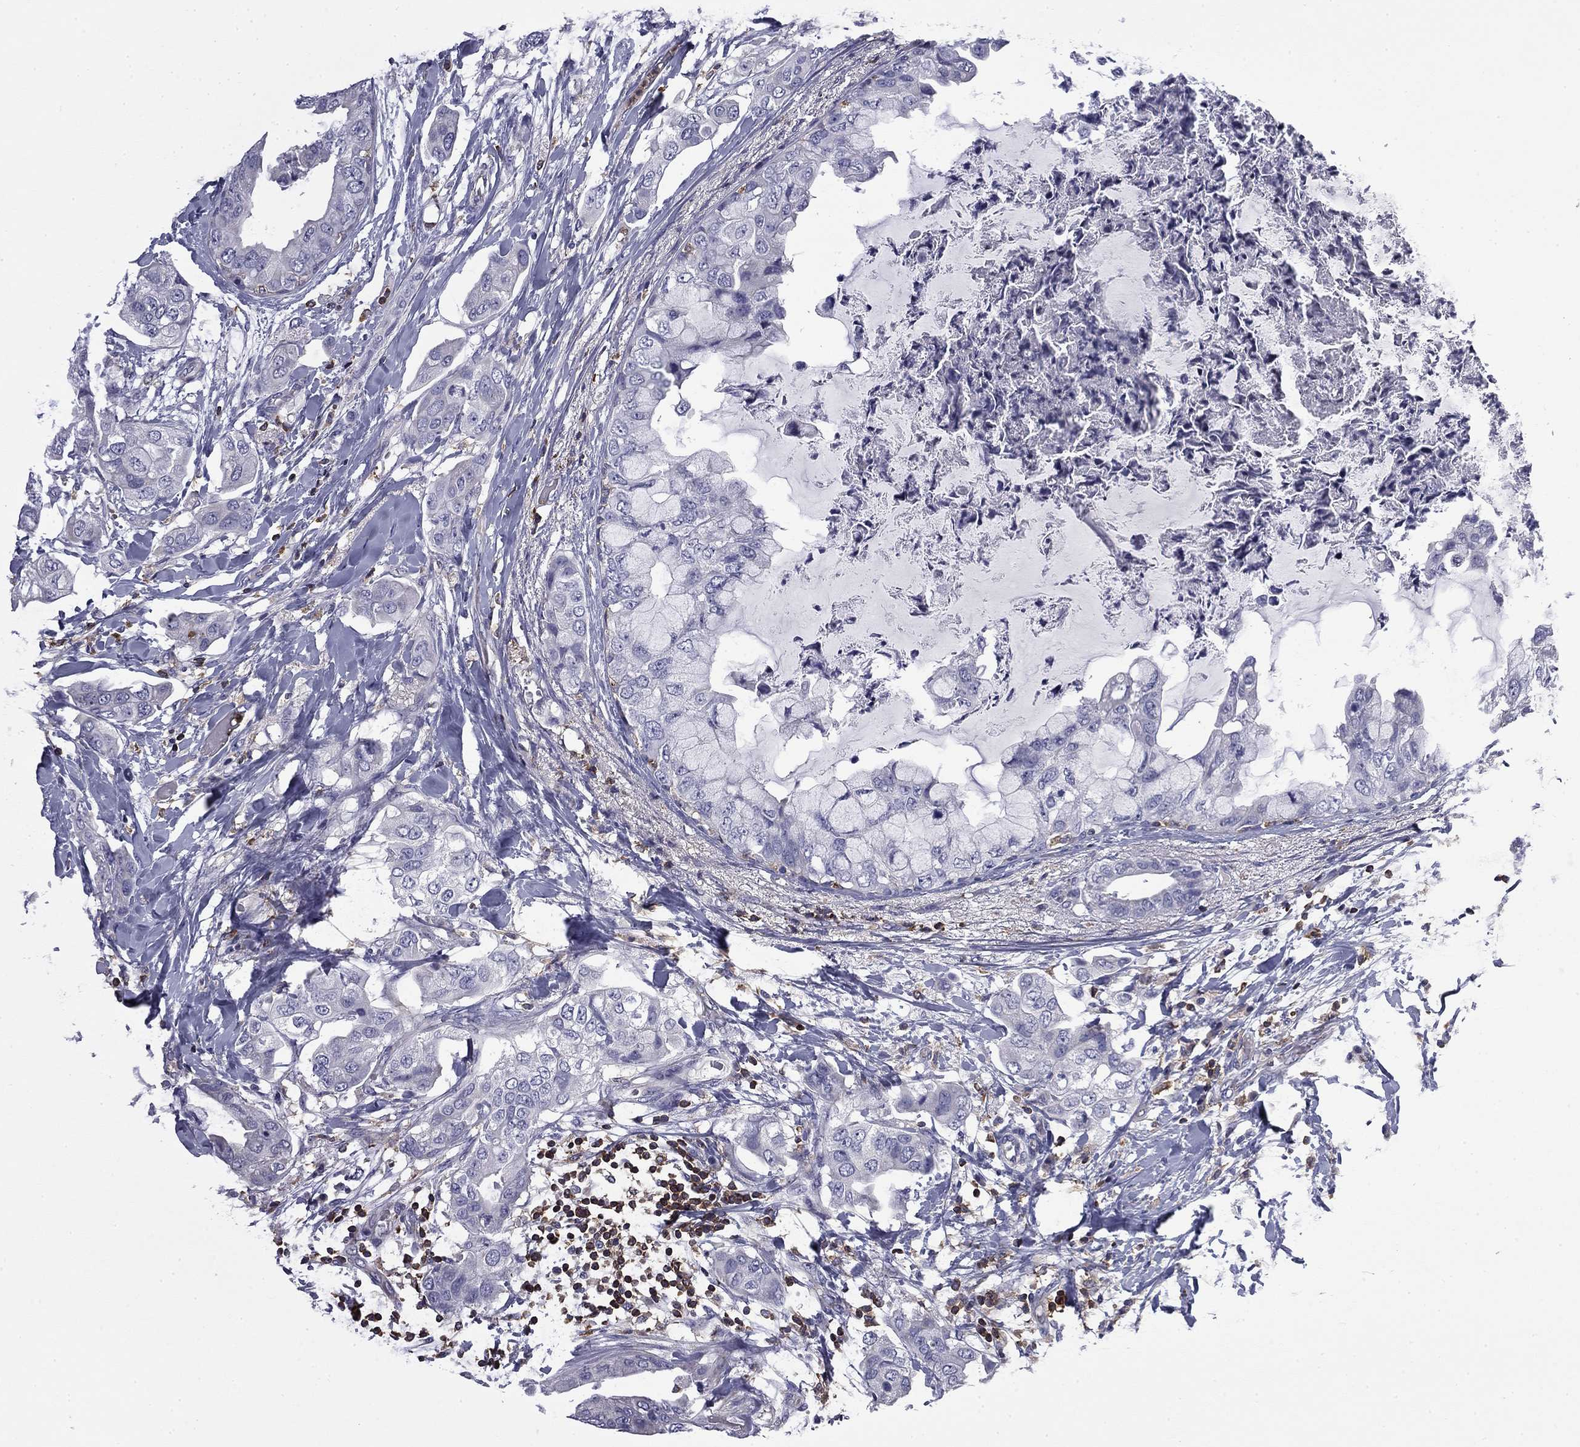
{"staining": {"intensity": "negative", "quantity": "none", "location": "none"}, "tissue": "breast cancer", "cell_type": "Tumor cells", "image_type": "cancer", "snomed": [{"axis": "morphology", "description": "Normal tissue, NOS"}, {"axis": "morphology", "description": "Duct carcinoma"}, {"axis": "topography", "description": "Breast"}], "caption": "High magnification brightfield microscopy of breast cancer (invasive ductal carcinoma) stained with DAB (3,3'-diaminobenzidine) (brown) and counterstained with hematoxylin (blue): tumor cells show no significant staining.", "gene": "ARHGAP45", "patient": {"sex": "female", "age": 40}}